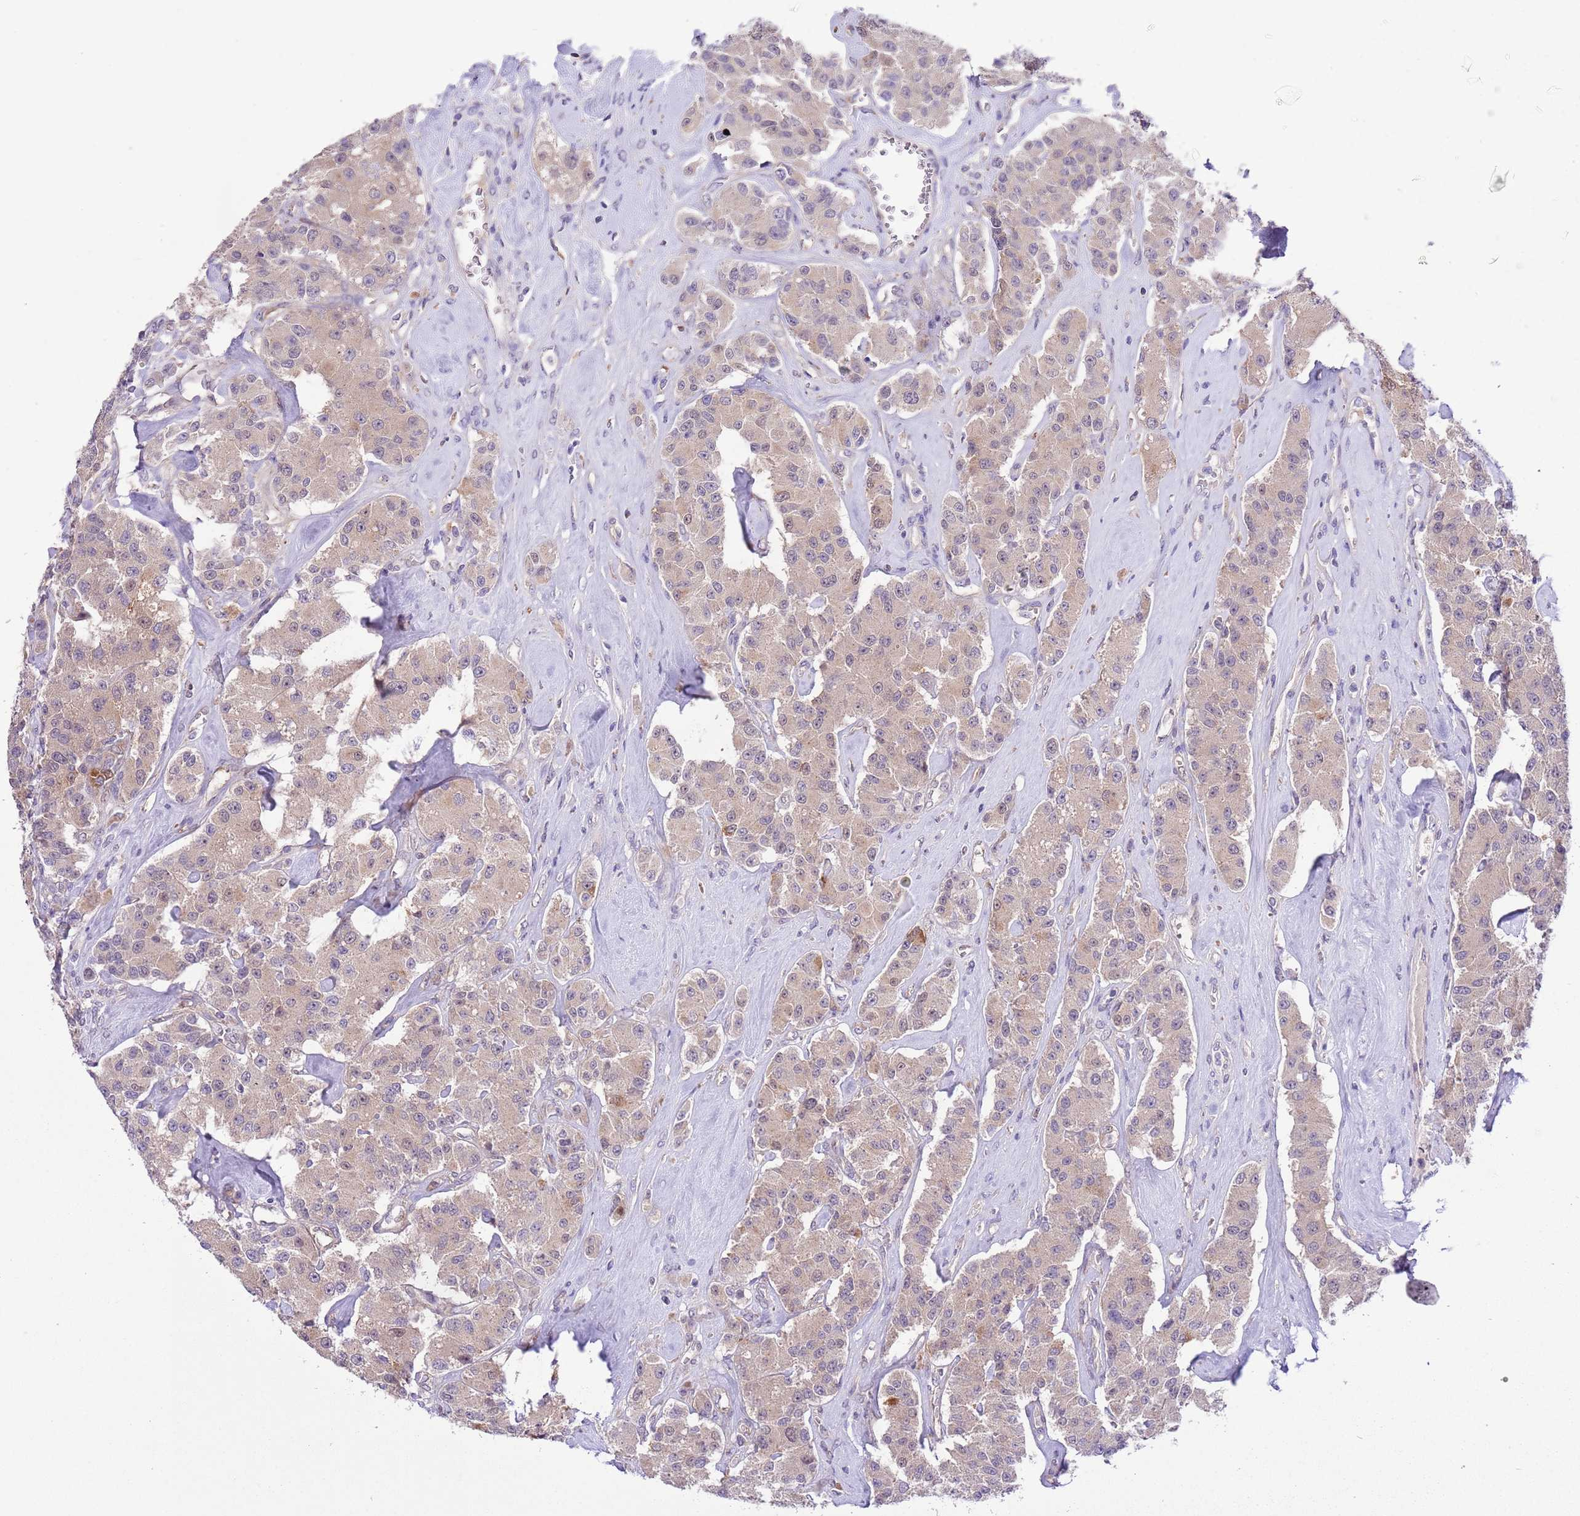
{"staining": {"intensity": "weak", "quantity": ">75%", "location": "cytoplasmic/membranous"}, "tissue": "carcinoid", "cell_type": "Tumor cells", "image_type": "cancer", "snomed": [{"axis": "morphology", "description": "Carcinoid, malignant, NOS"}, {"axis": "topography", "description": "Pancreas"}], "caption": "A high-resolution photomicrograph shows IHC staining of carcinoid (malignant), which reveals weak cytoplasmic/membranous staining in about >75% of tumor cells. Using DAB (brown) and hematoxylin (blue) stains, captured at high magnification using brightfield microscopy.", "gene": "PRR32", "patient": {"sex": "male", "age": 41}}